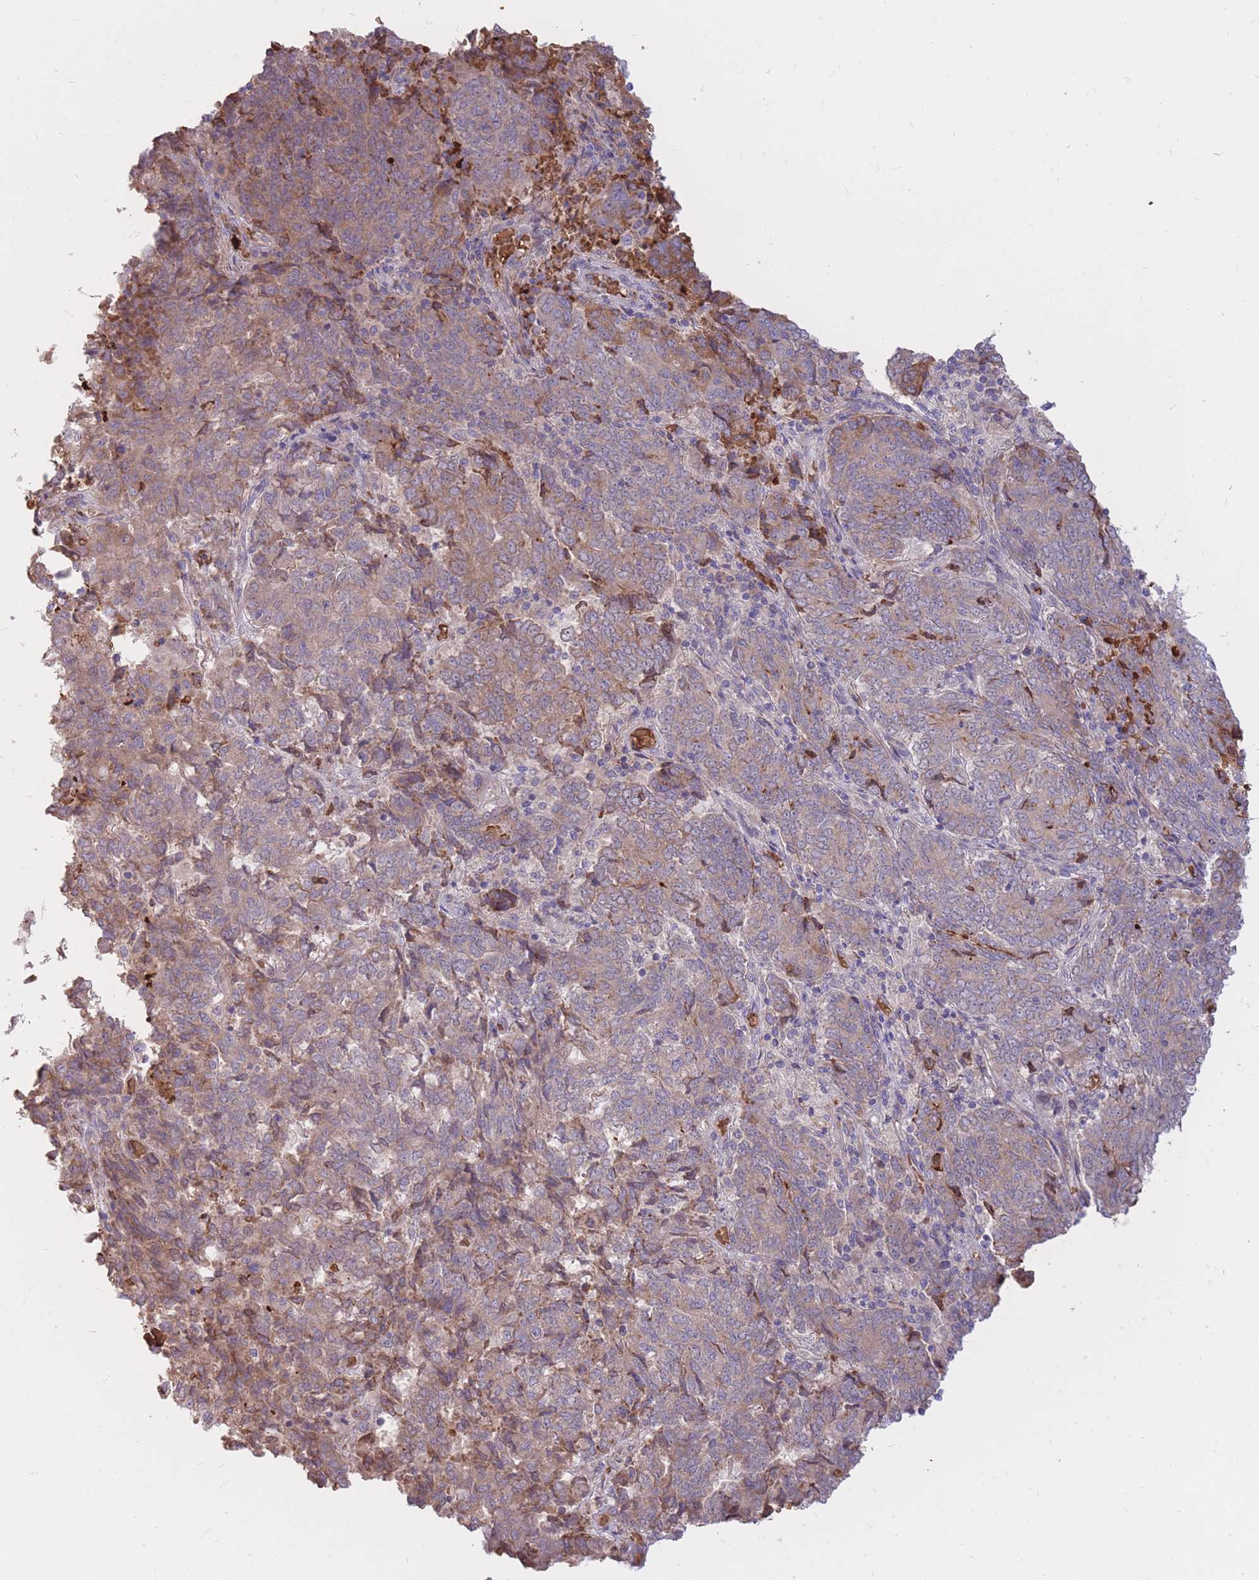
{"staining": {"intensity": "weak", "quantity": ">75%", "location": "cytoplasmic/membranous"}, "tissue": "endometrial cancer", "cell_type": "Tumor cells", "image_type": "cancer", "snomed": [{"axis": "morphology", "description": "Adenocarcinoma, NOS"}, {"axis": "topography", "description": "Endometrium"}], "caption": "Weak cytoplasmic/membranous positivity is appreciated in about >75% of tumor cells in endometrial adenocarcinoma.", "gene": "ATP10D", "patient": {"sex": "female", "age": 80}}